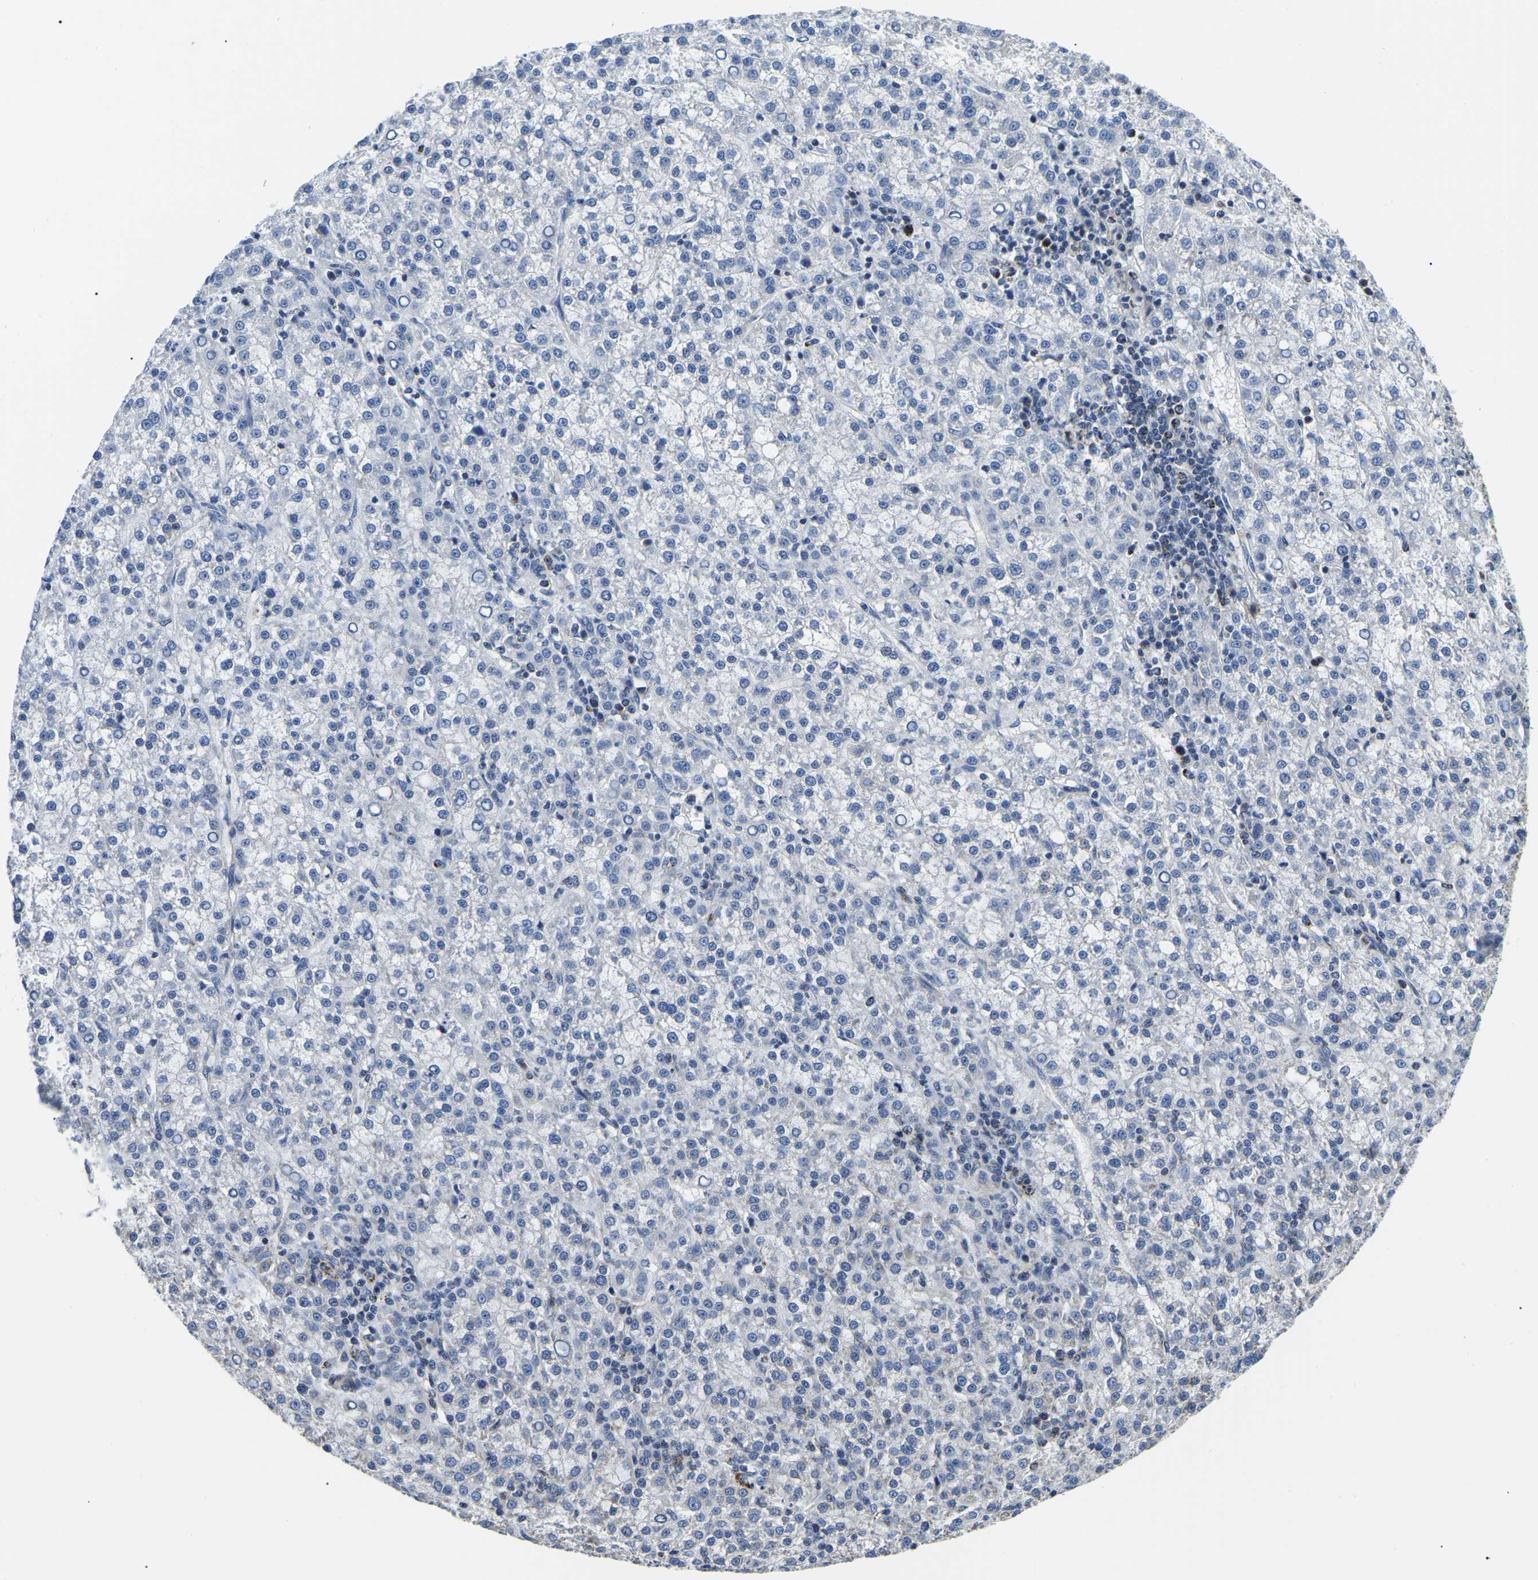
{"staining": {"intensity": "negative", "quantity": "none", "location": "none"}, "tissue": "liver cancer", "cell_type": "Tumor cells", "image_type": "cancer", "snomed": [{"axis": "morphology", "description": "Carcinoma, Hepatocellular, NOS"}, {"axis": "topography", "description": "Liver"}], "caption": "IHC image of liver cancer (hepatocellular carcinoma) stained for a protein (brown), which displays no staining in tumor cells.", "gene": "PPM1E", "patient": {"sex": "female", "age": 58}}